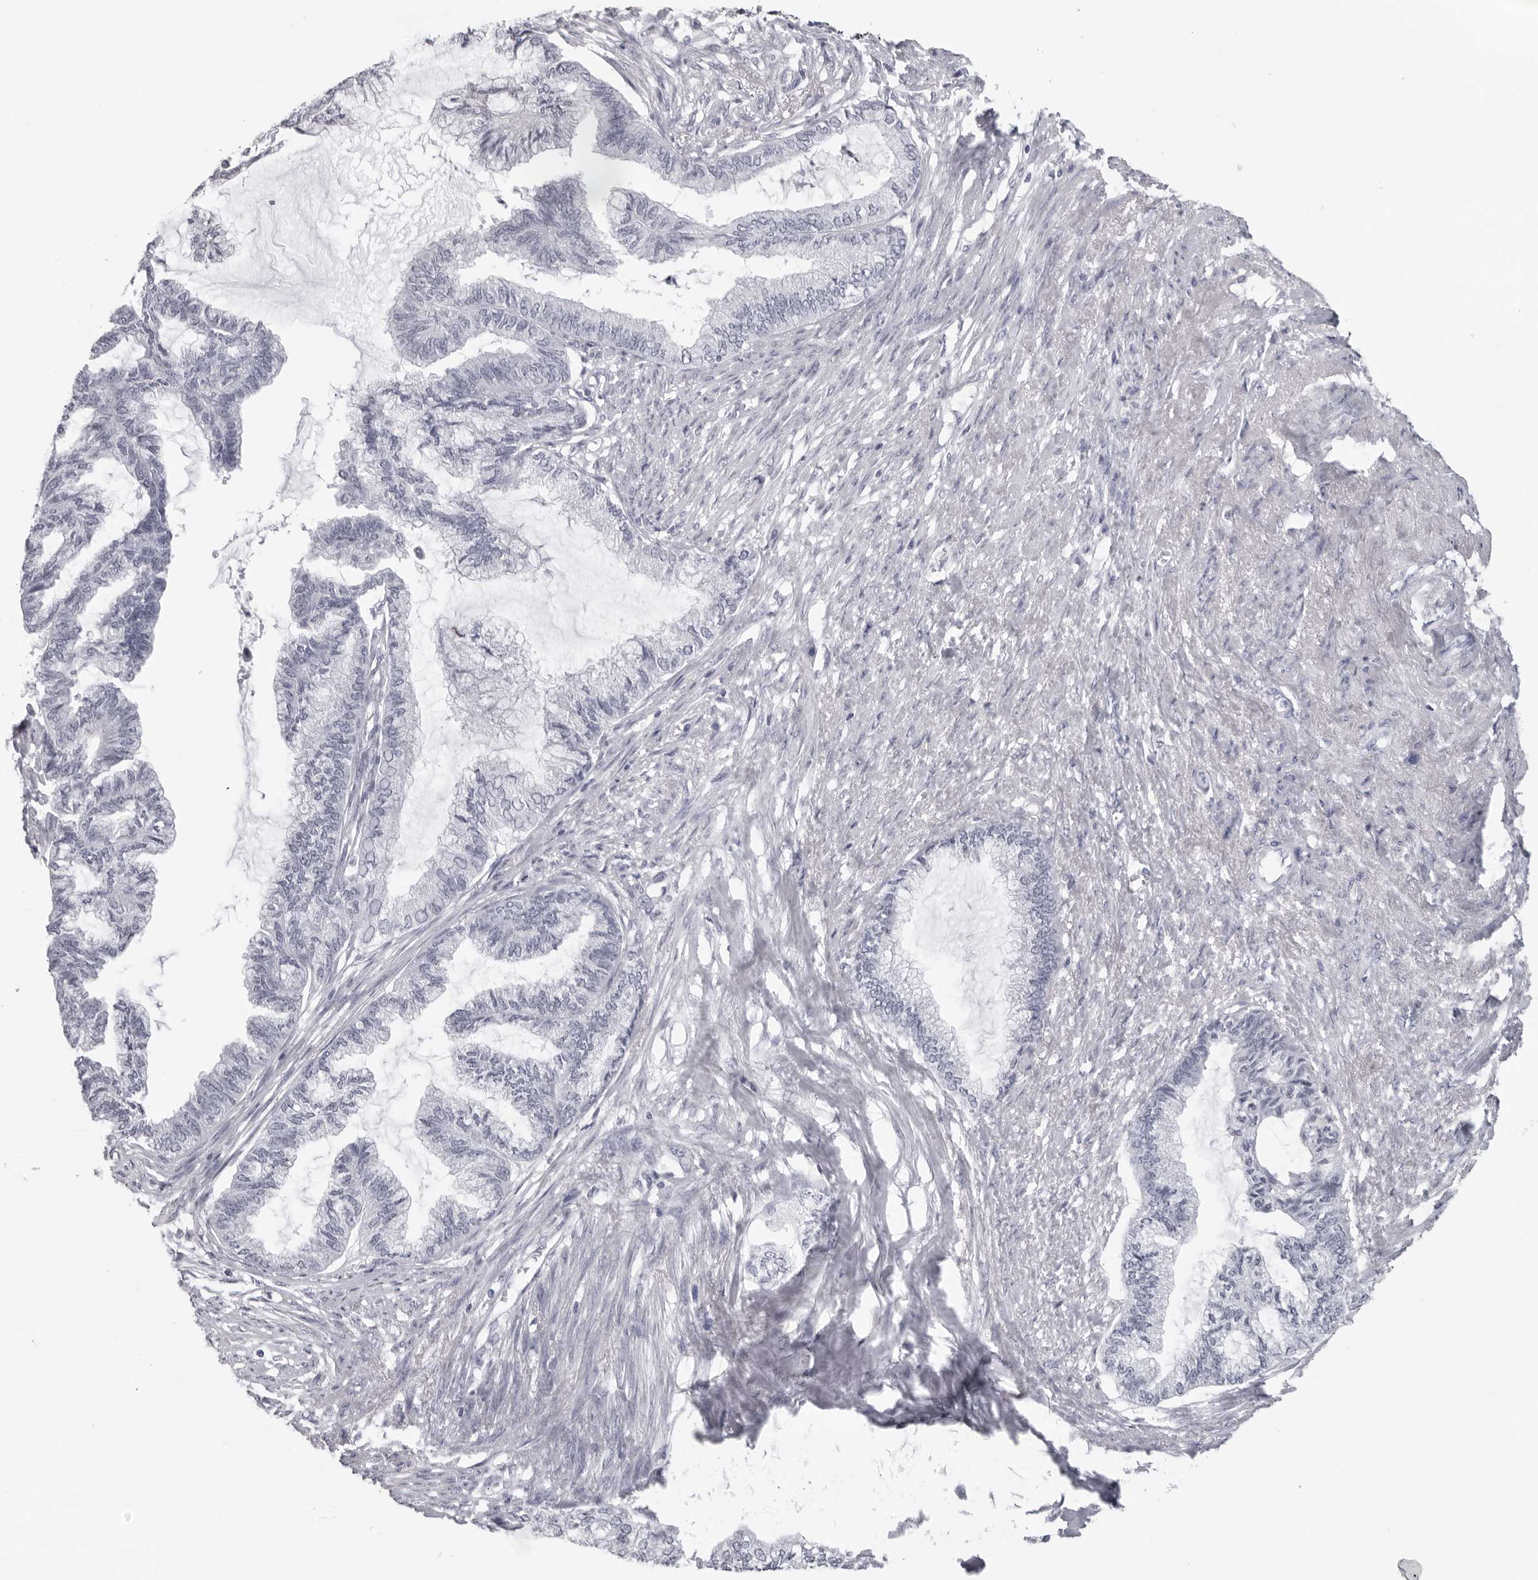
{"staining": {"intensity": "negative", "quantity": "none", "location": "none"}, "tissue": "endometrial cancer", "cell_type": "Tumor cells", "image_type": "cancer", "snomed": [{"axis": "morphology", "description": "Adenocarcinoma, NOS"}, {"axis": "topography", "description": "Endometrium"}], "caption": "Immunohistochemical staining of endometrial cancer (adenocarcinoma) displays no significant staining in tumor cells. (Stains: DAB (3,3'-diaminobenzidine) IHC with hematoxylin counter stain, Microscopy: brightfield microscopy at high magnification).", "gene": "ESPN", "patient": {"sex": "female", "age": 86}}